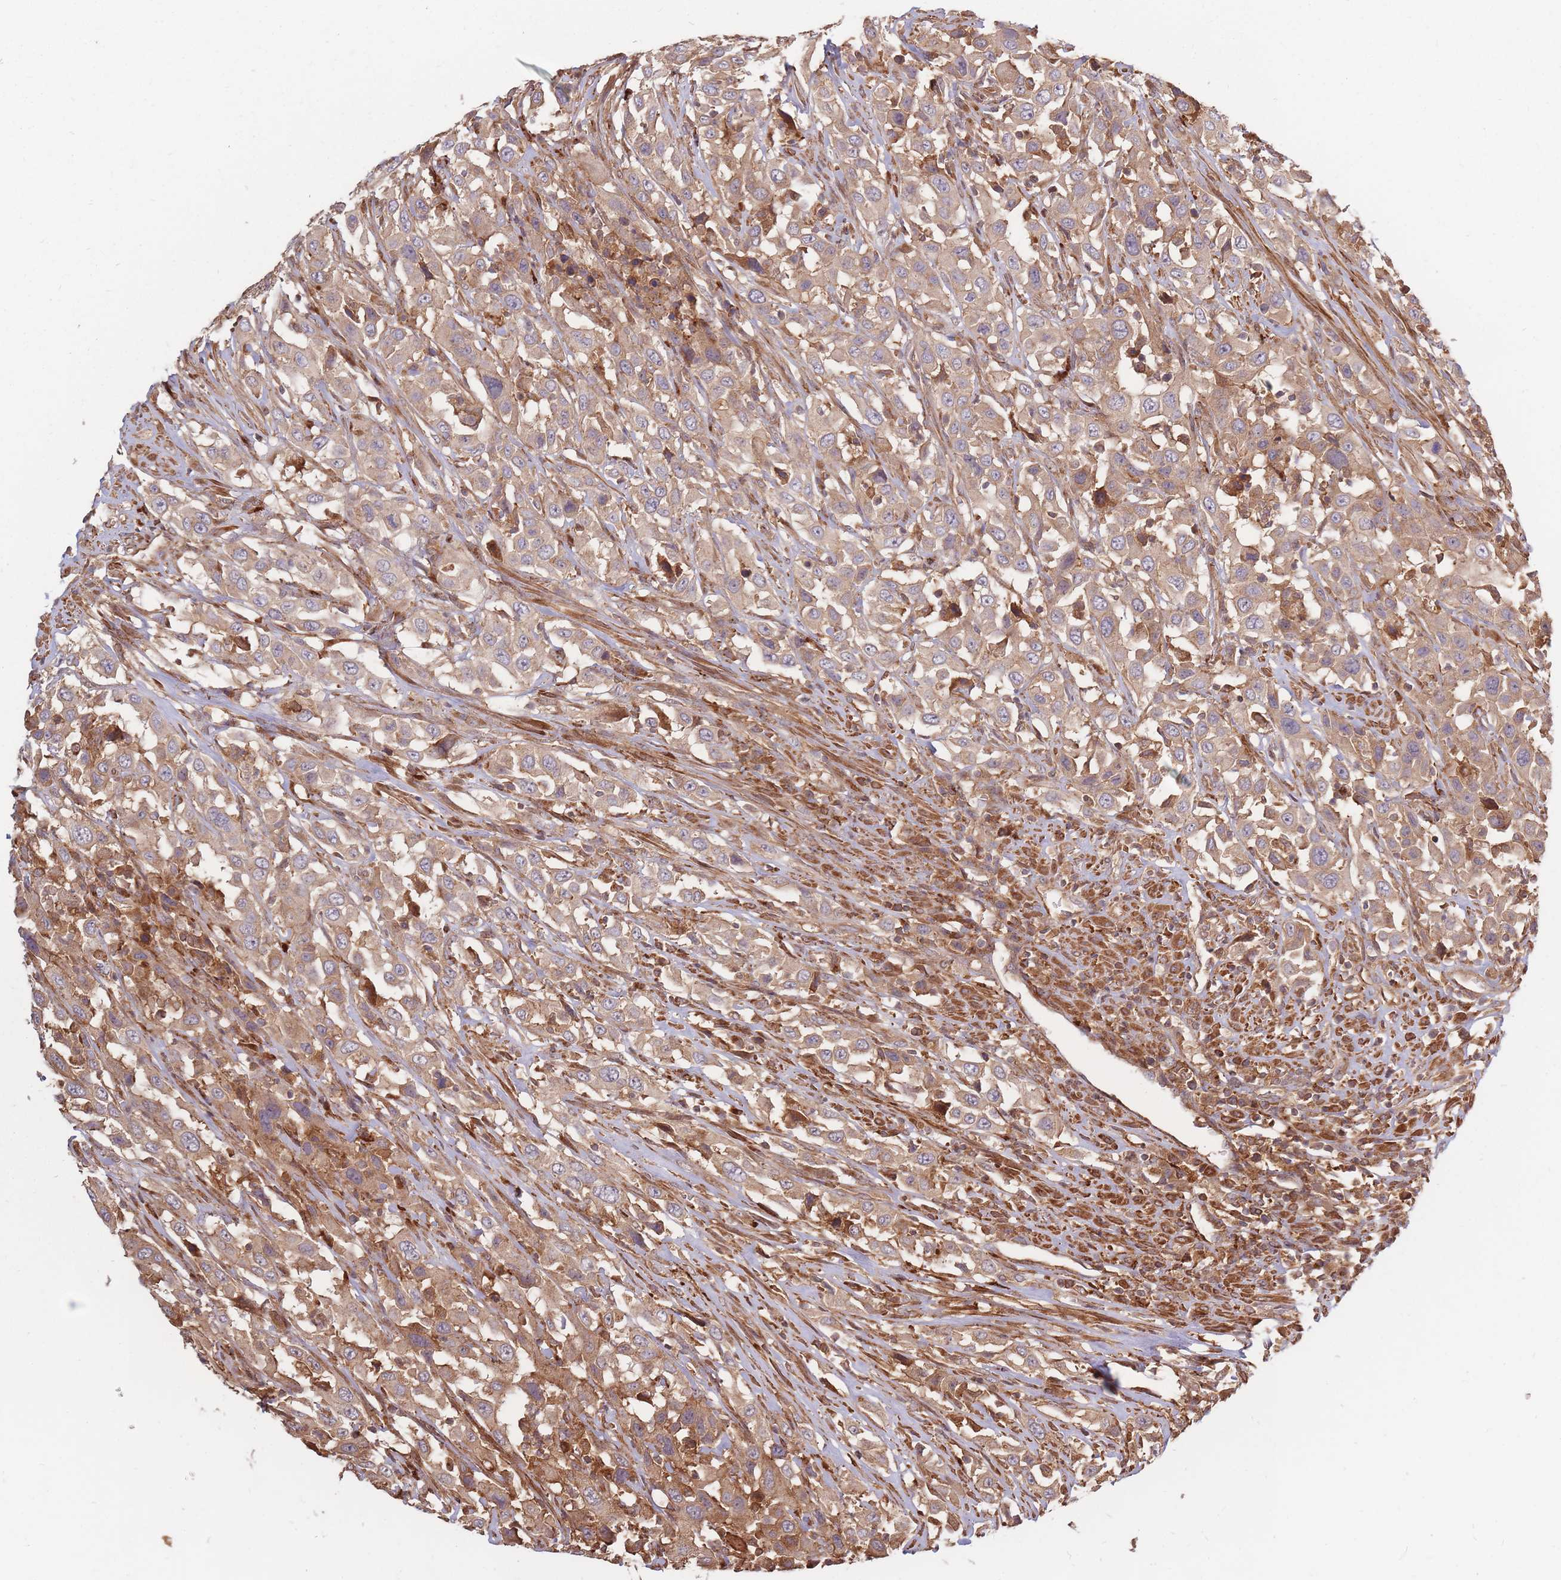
{"staining": {"intensity": "moderate", "quantity": ">75%", "location": "cytoplasmic/membranous"}, "tissue": "urothelial cancer", "cell_type": "Tumor cells", "image_type": "cancer", "snomed": [{"axis": "morphology", "description": "Urothelial carcinoma, High grade"}, {"axis": "topography", "description": "Urinary bladder"}], "caption": "The micrograph shows immunohistochemical staining of urothelial cancer. There is moderate cytoplasmic/membranous expression is appreciated in approximately >75% of tumor cells.", "gene": "RASSF2", "patient": {"sex": "male", "age": 61}}